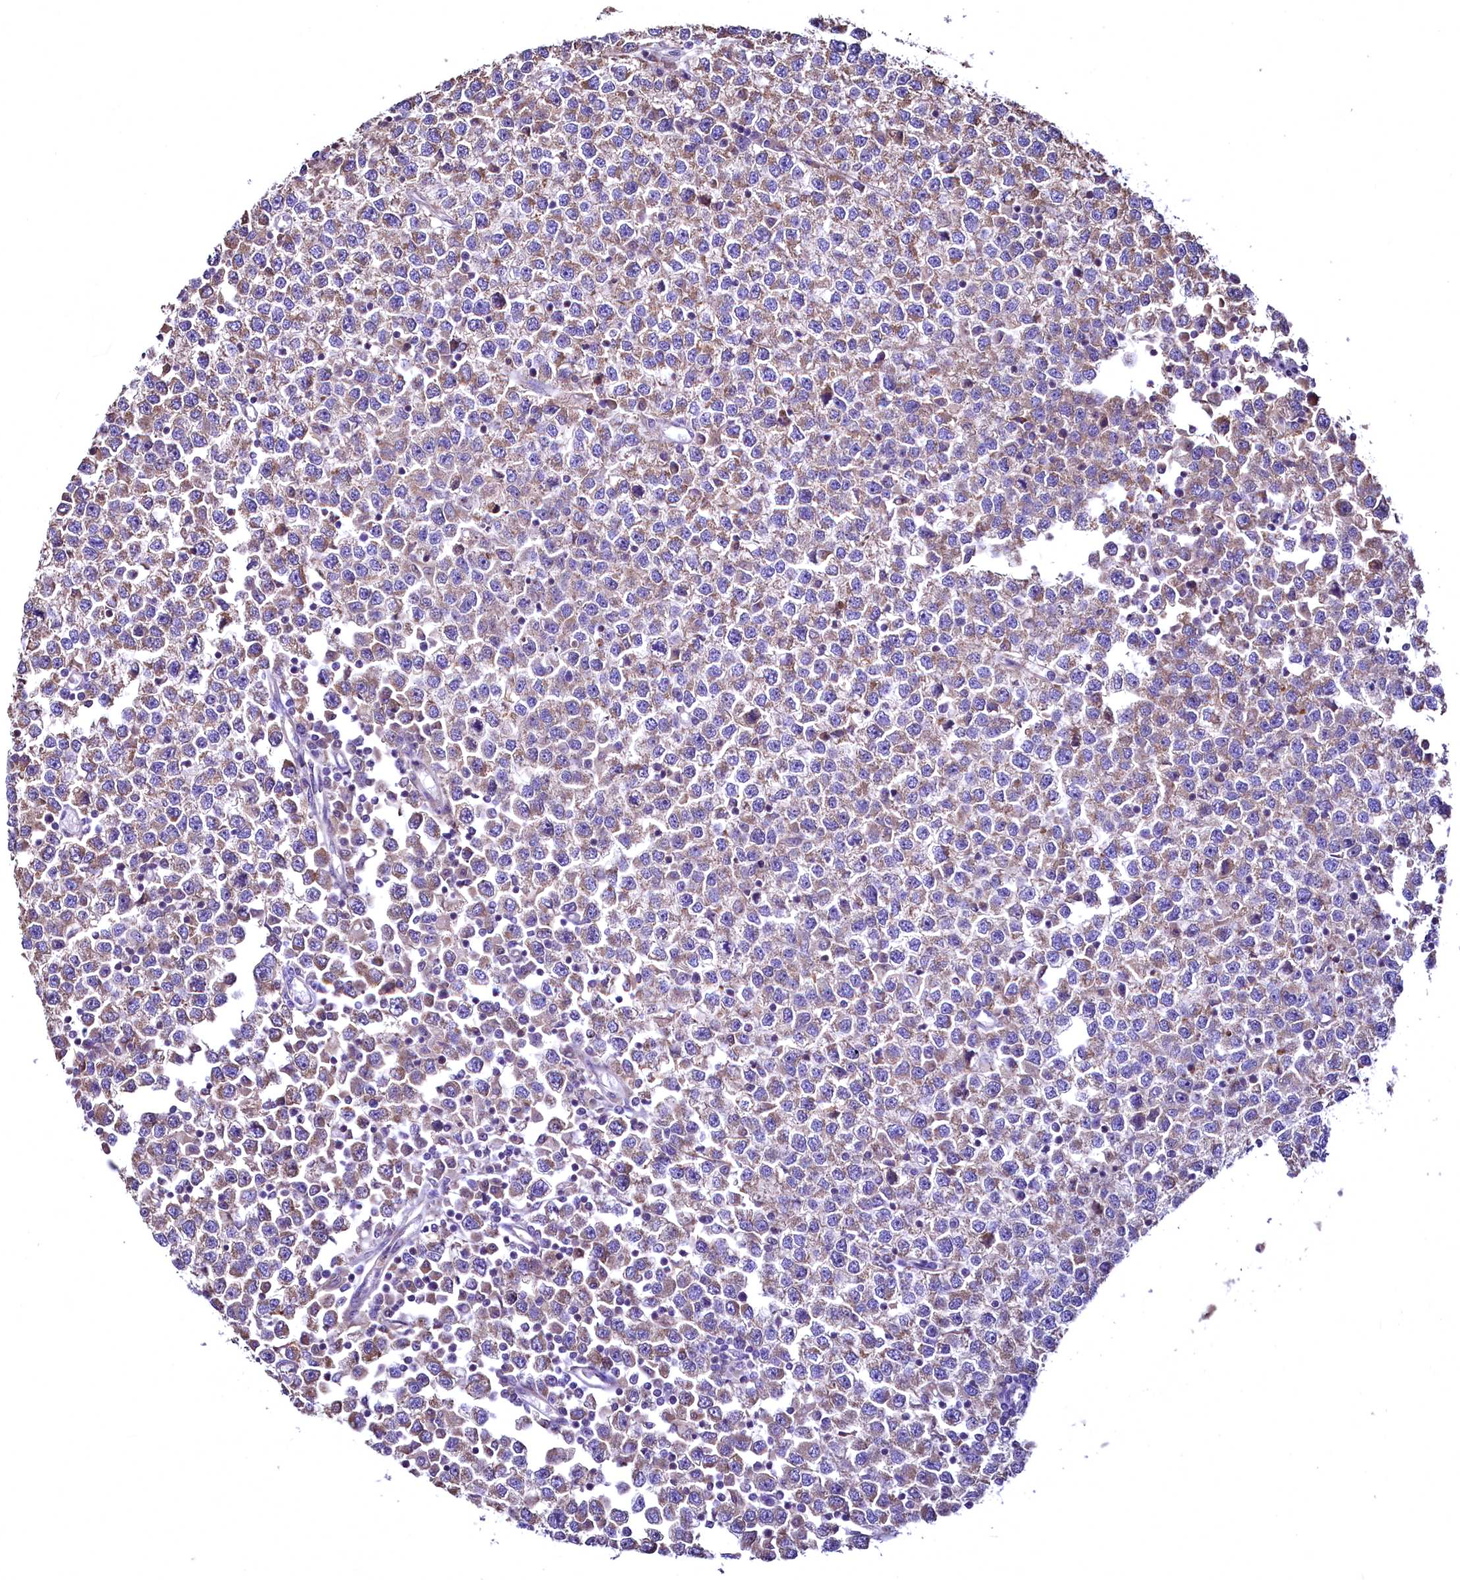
{"staining": {"intensity": "moderate", "quantity": ">75%", "location": "cytoplasmic/membranous"}, "tissue": "testis cancer", "cell_type": "Tumor cells", "image_type": "cancer", "snomed": [{"axis": "morphology", "description": "Seminoma, NOS"}, {"axis": "topography", "description": "Testis"}], "caption": "About >75% of tumor cells in human testis seminoma exhibit moderate cytoplasmic/membranous protein staining as visualized by brown immunohistochemical staining.", "gene": "TBCEL", "patient": {"sex": "male", "age": 65}}